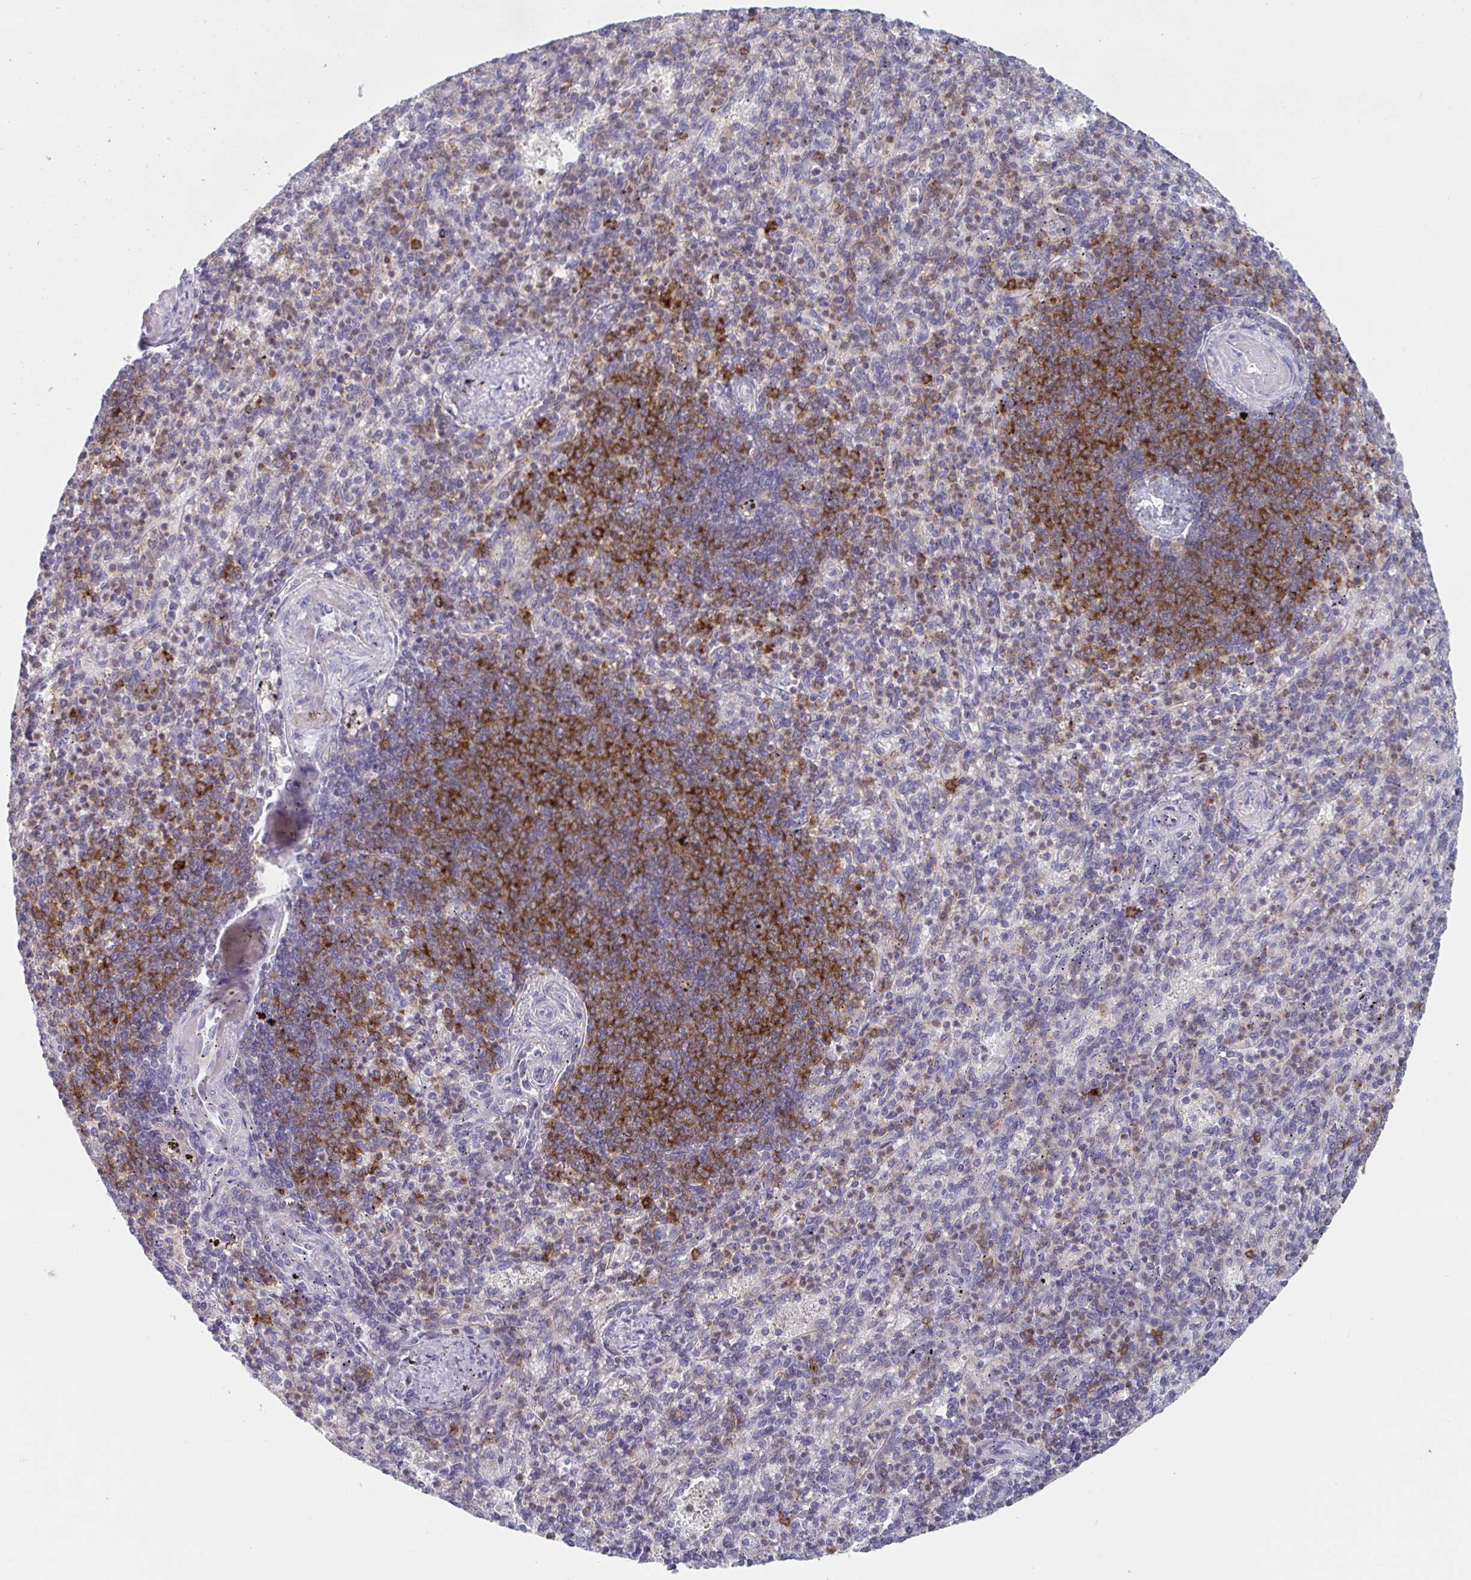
{"staining": {"intensity": "moderate", "quantity": "25%-75%", "location": "cytoplasmic/membranous"}, "tissue": "spleen", "cell_type": "Cells in red pulp", "image_type": "normal", "snomed": [{"axis": "morphology", "description": "Normal tissue, NOS"}, {"axis": "topography", "description": "Spleen"}], "caption": "Immunohistochemistry histopathology image of benign spleen stained for a protein (brown), which displays medium levels of moderate cytoplasmic/membranous staining in approximately 25%-75% of cells in red pulp.", "gene": "DISP2", "patient": {"sex": "female", "age": 74}}